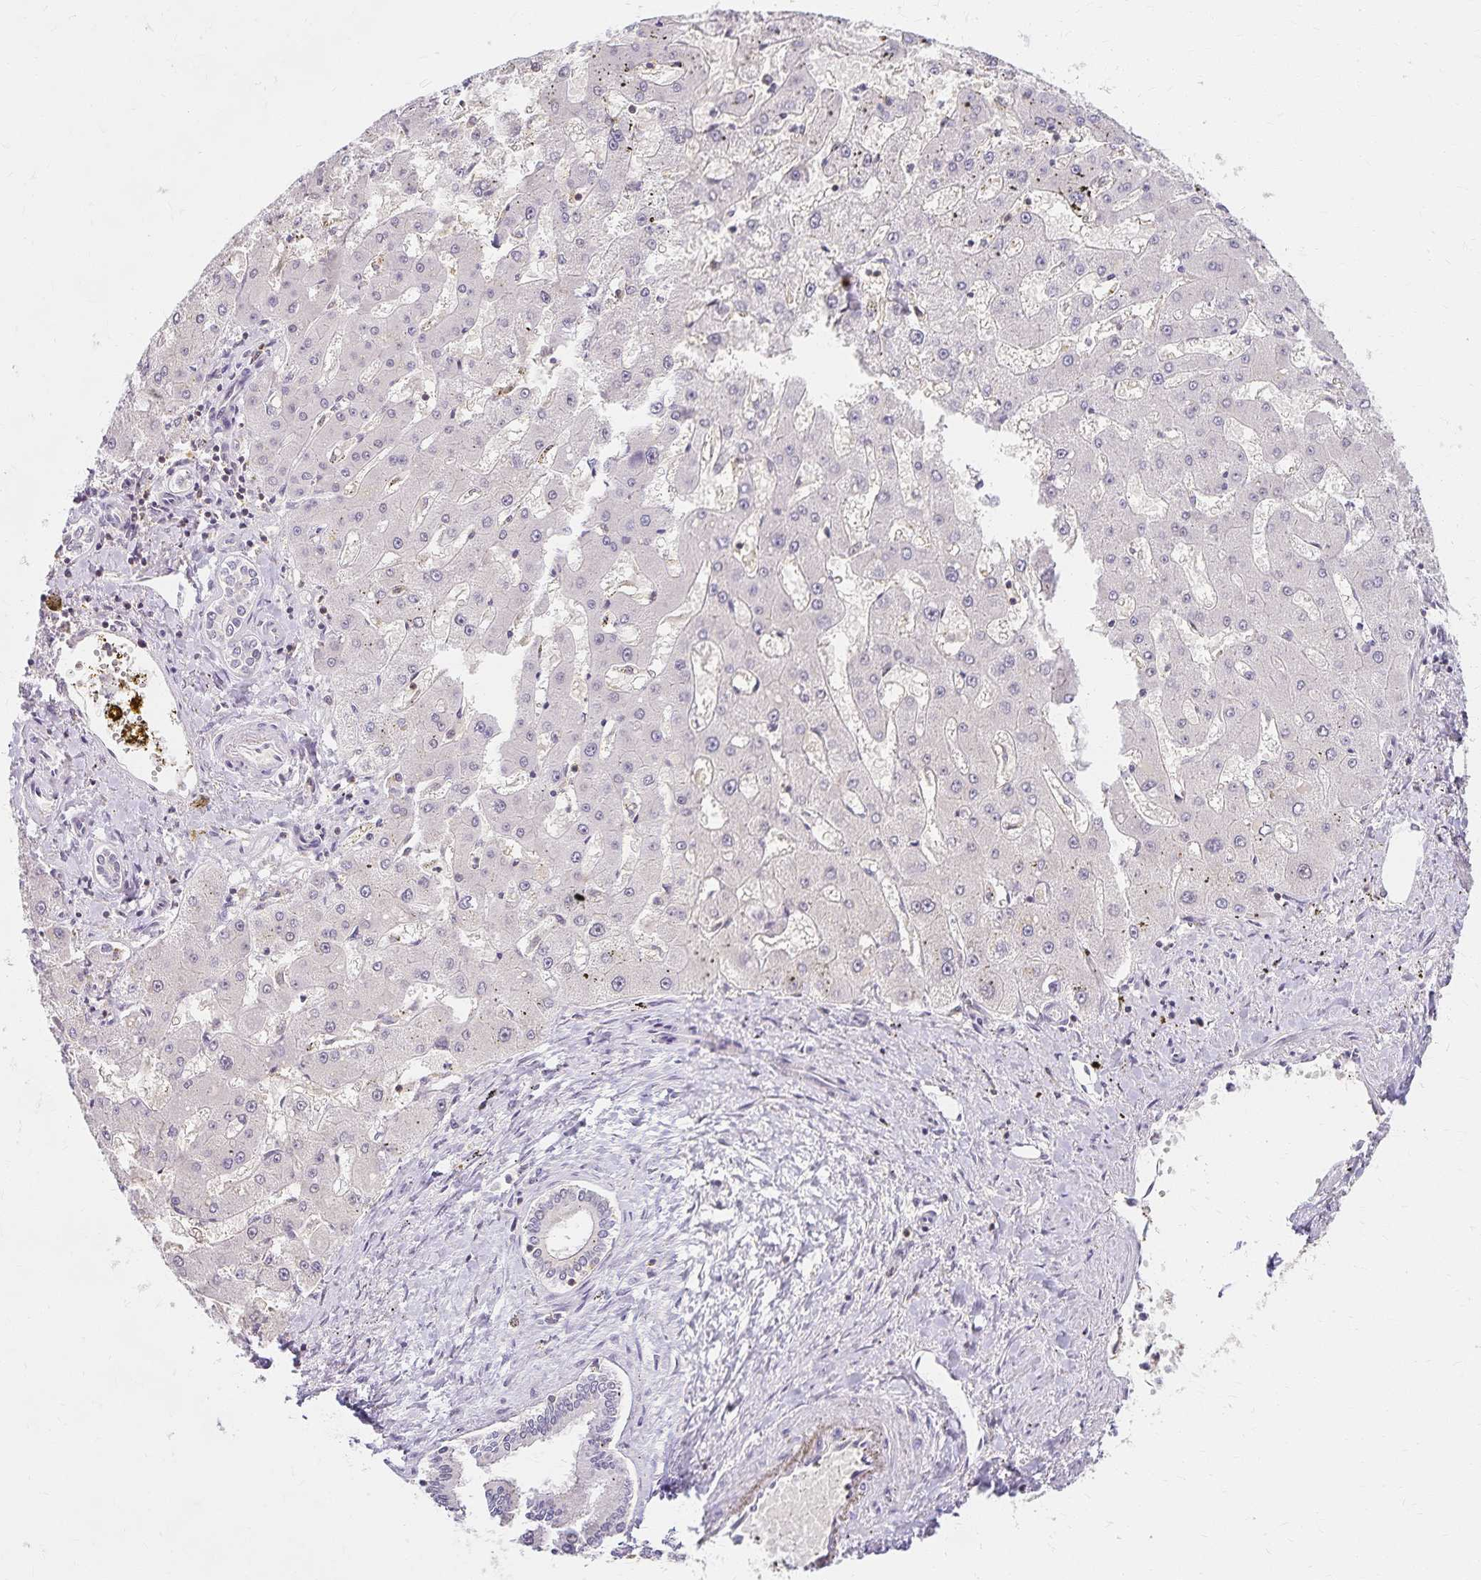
{"staining": {"intensity": "negative", "quantity": "none", "location": "none"}, "tissue": "liver cancer", "cell_type": "Tumor cells", "image_type": "cancer", "snomed": [{"axis": "morphology", "description": "Carcinoma, Hepatocellular, NOS"}, {"axis": "topography", "description": "Liver"}], "caption": "Liver hepatocellular carcinoma stained for a protein using immunohistochemistry exhibits no staining tumor cells.", "gene": "AZGP1", "patient": {"sex": "male", "age": 67}}